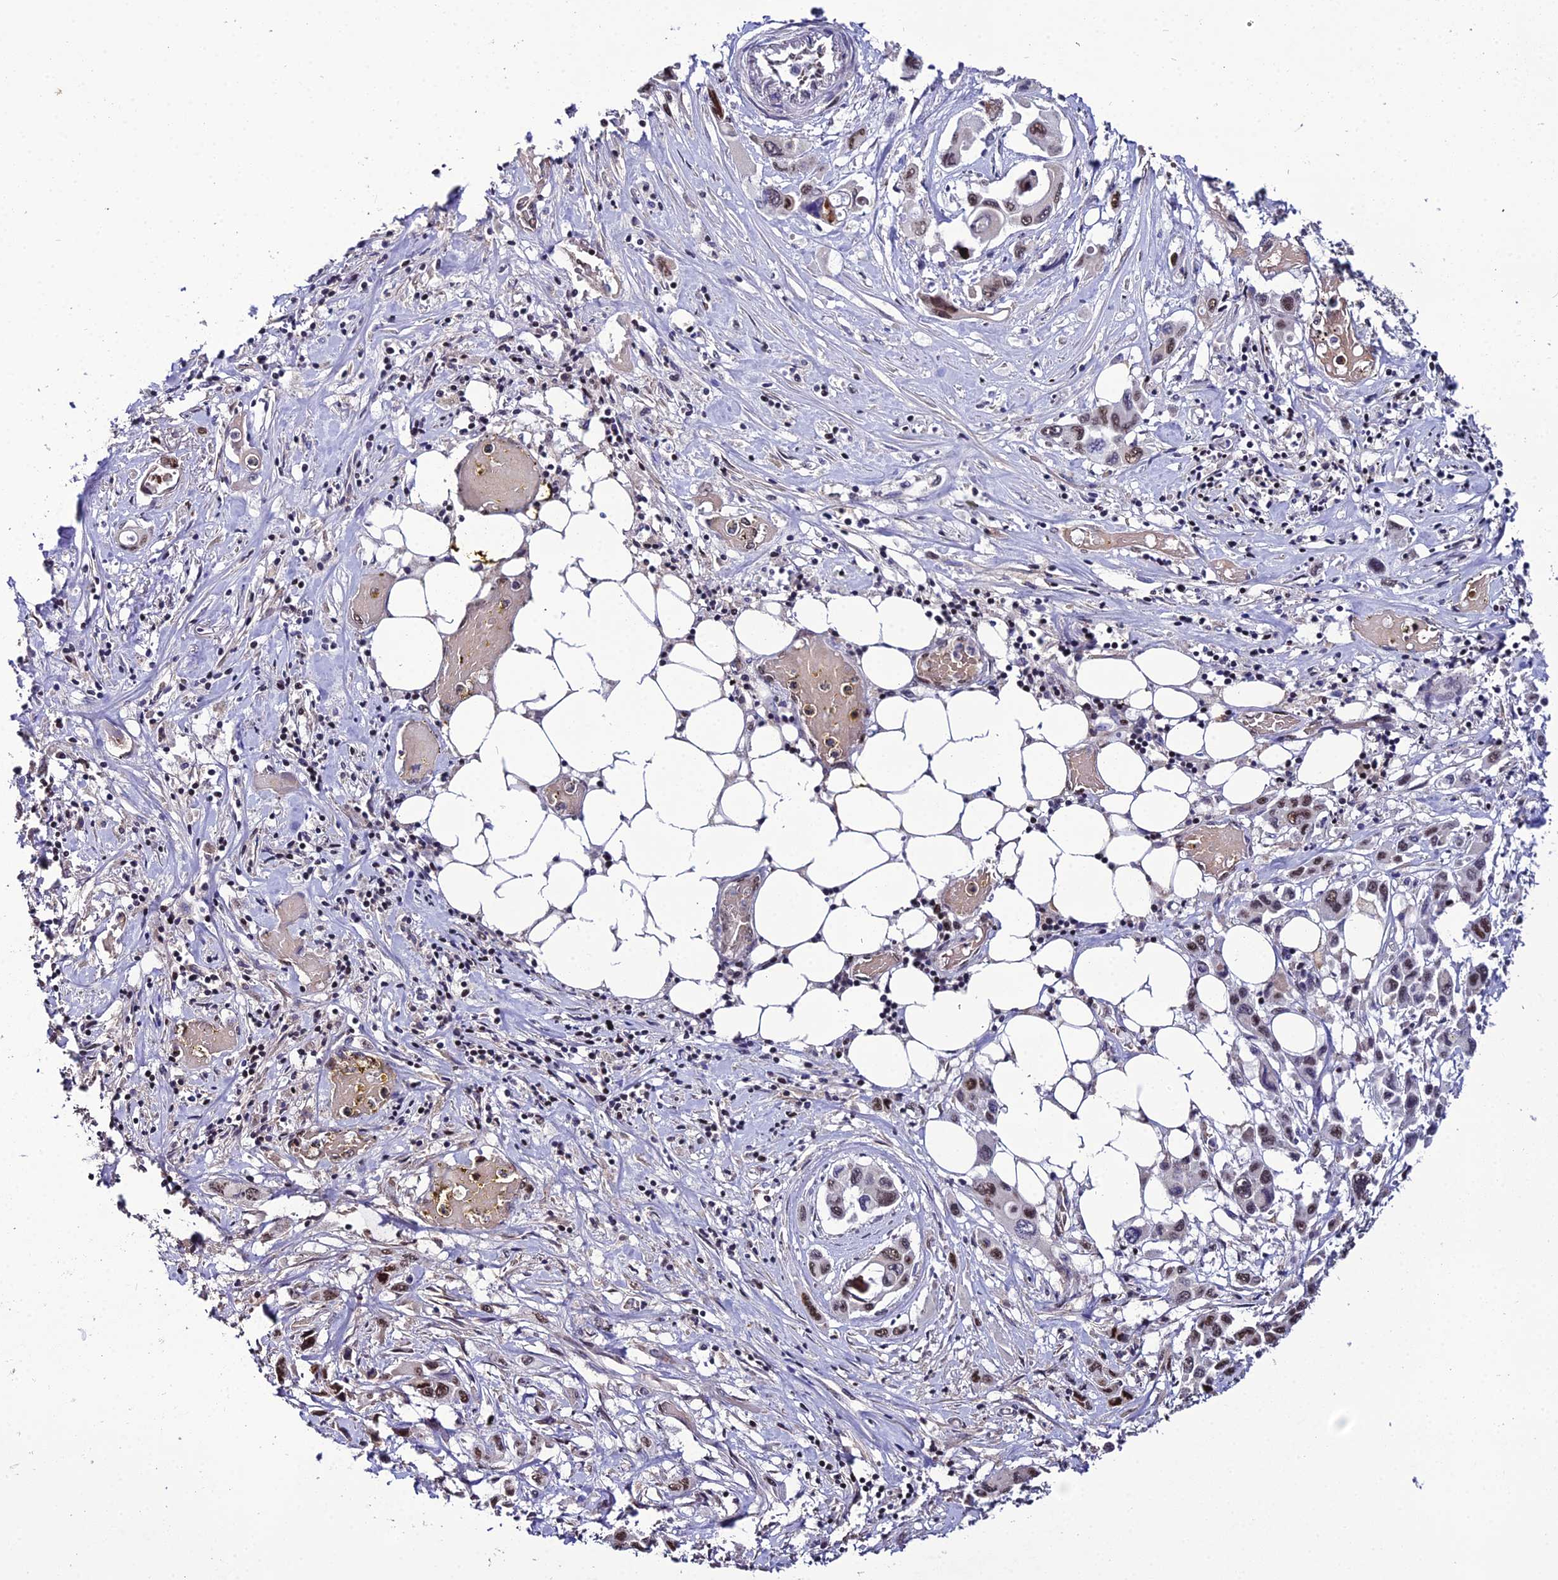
{"staining": {"intensity": "moderate", "quantity": "25%-75%", "location": "nuclear"}, "tissue": "pancreatic cancer", "cell_type": "Tumor cells", "image_type": "cancer", "snomed": [{"axis": "morphology", "description": "Adenocarcinoma, NOS"}, {"axis": "topography", "description": "Pancreas"}], "caption": "Pancreatic cancer stained for a protein displays moderate nuclear positivity in tumor cells. Immunohistochemistry (ihc) stains the protein in brown and the nuclei are stained blue.", "gene": "ARL2", "patient": {"sex": "male", "age": 92}}